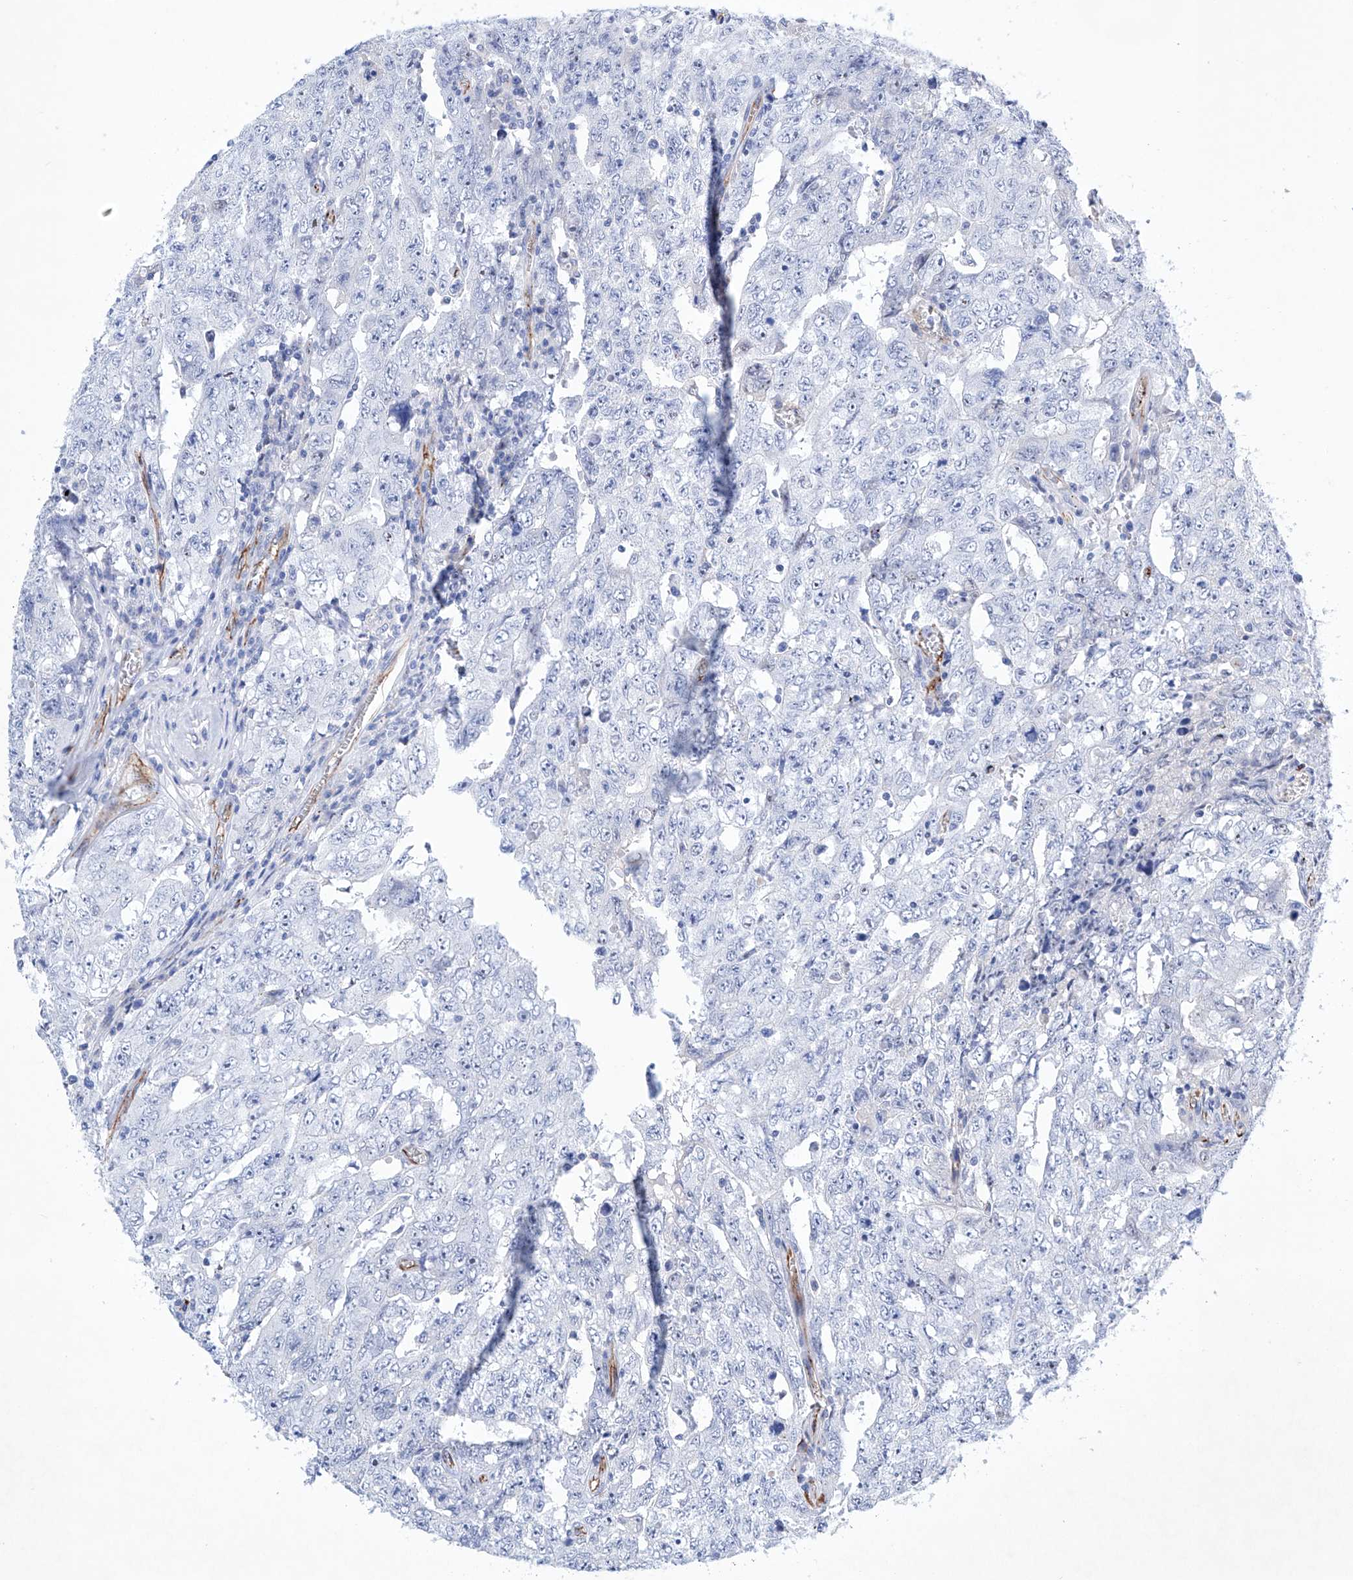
{"staining": {"intensity": "negative", "quantity": "none", "location": "none"}, "tissue": "testis cancer", "cell_type": "Tumor cells", "image_type": "cancer", "snomed": [{"axis": "morphology", "description": "Carcinoma, Embryonal, NOS"}, {"axis": "topography", "description": "Testis"}], "caption": "An immunohistochemistry histopathology image of testis cancer (embryonal carcinoma) is shown. There is no staining in tumor cells of testis cancer (embryonal carcinoma). (Stains: DAB immunohistochemistry (IHC) with hematoxylin counter stain, Microscopy: brightfield microscopy at high magnification).", "gene": "ETV7", "patient": {"sex": "male", "age": 26}}